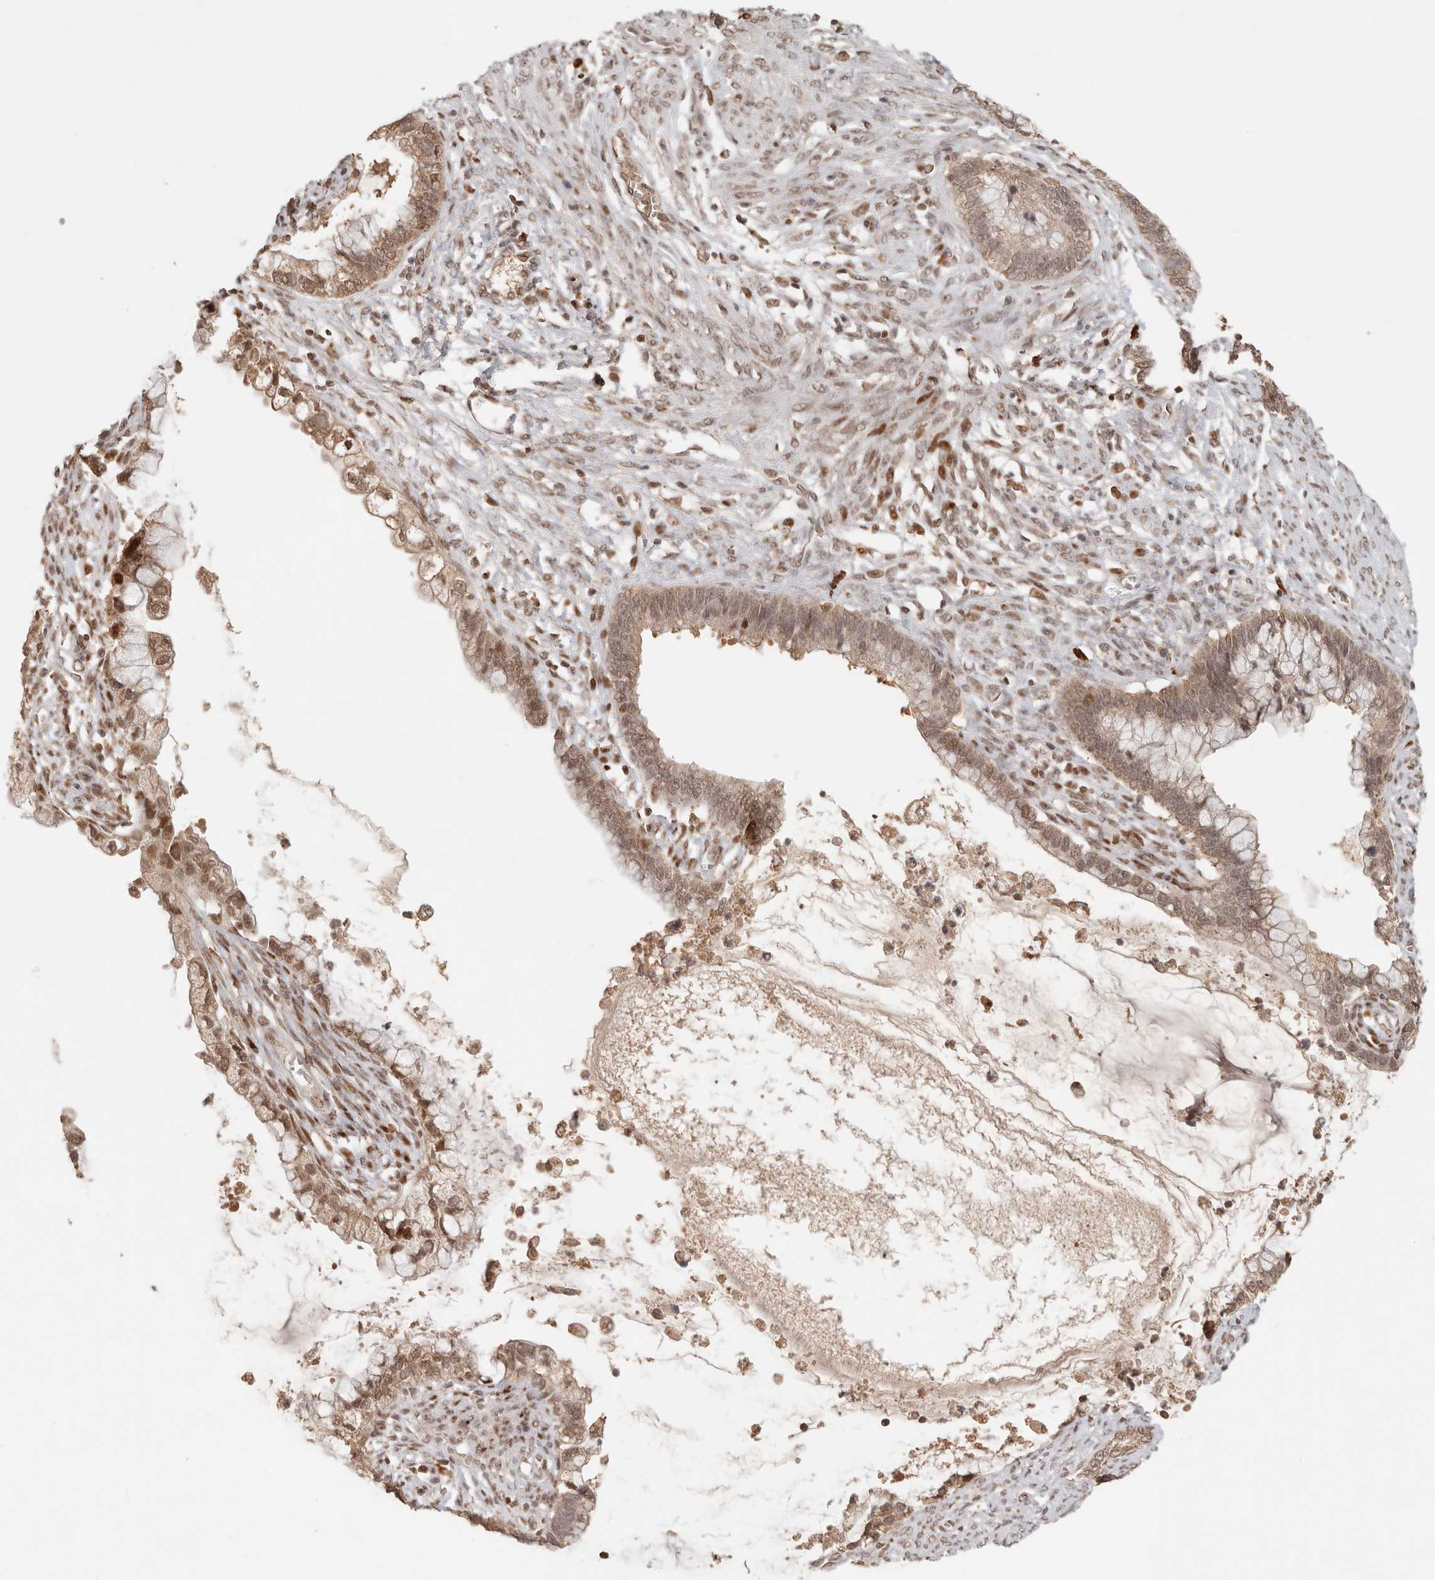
{"staining": {"intensity": "moderate", "quantity": ">75%", "location": "nuclear"}, "tissue": "cervical cancer", "cell_type": "Tumor cells", "image_type": "cancer", "snomed": [{"axis": "morphology", "description": "Adenocarcinoma, NOS"}, {"axis": "topography", "description": "Cervix"}], "caption": "Tumor cells demonstrate medium levels of moderate nuclear positivity in about >75% of cells in cervical cancer (adenocarcinoma). The staining is performed using DAB (3,3'-diaminobenzidine) brown chromogen to label protein expression. The nuclei are counter-stained blue using hematoxylin.", "gene": "NPAS2", "patient": {"sex": "female", "age": 44}}